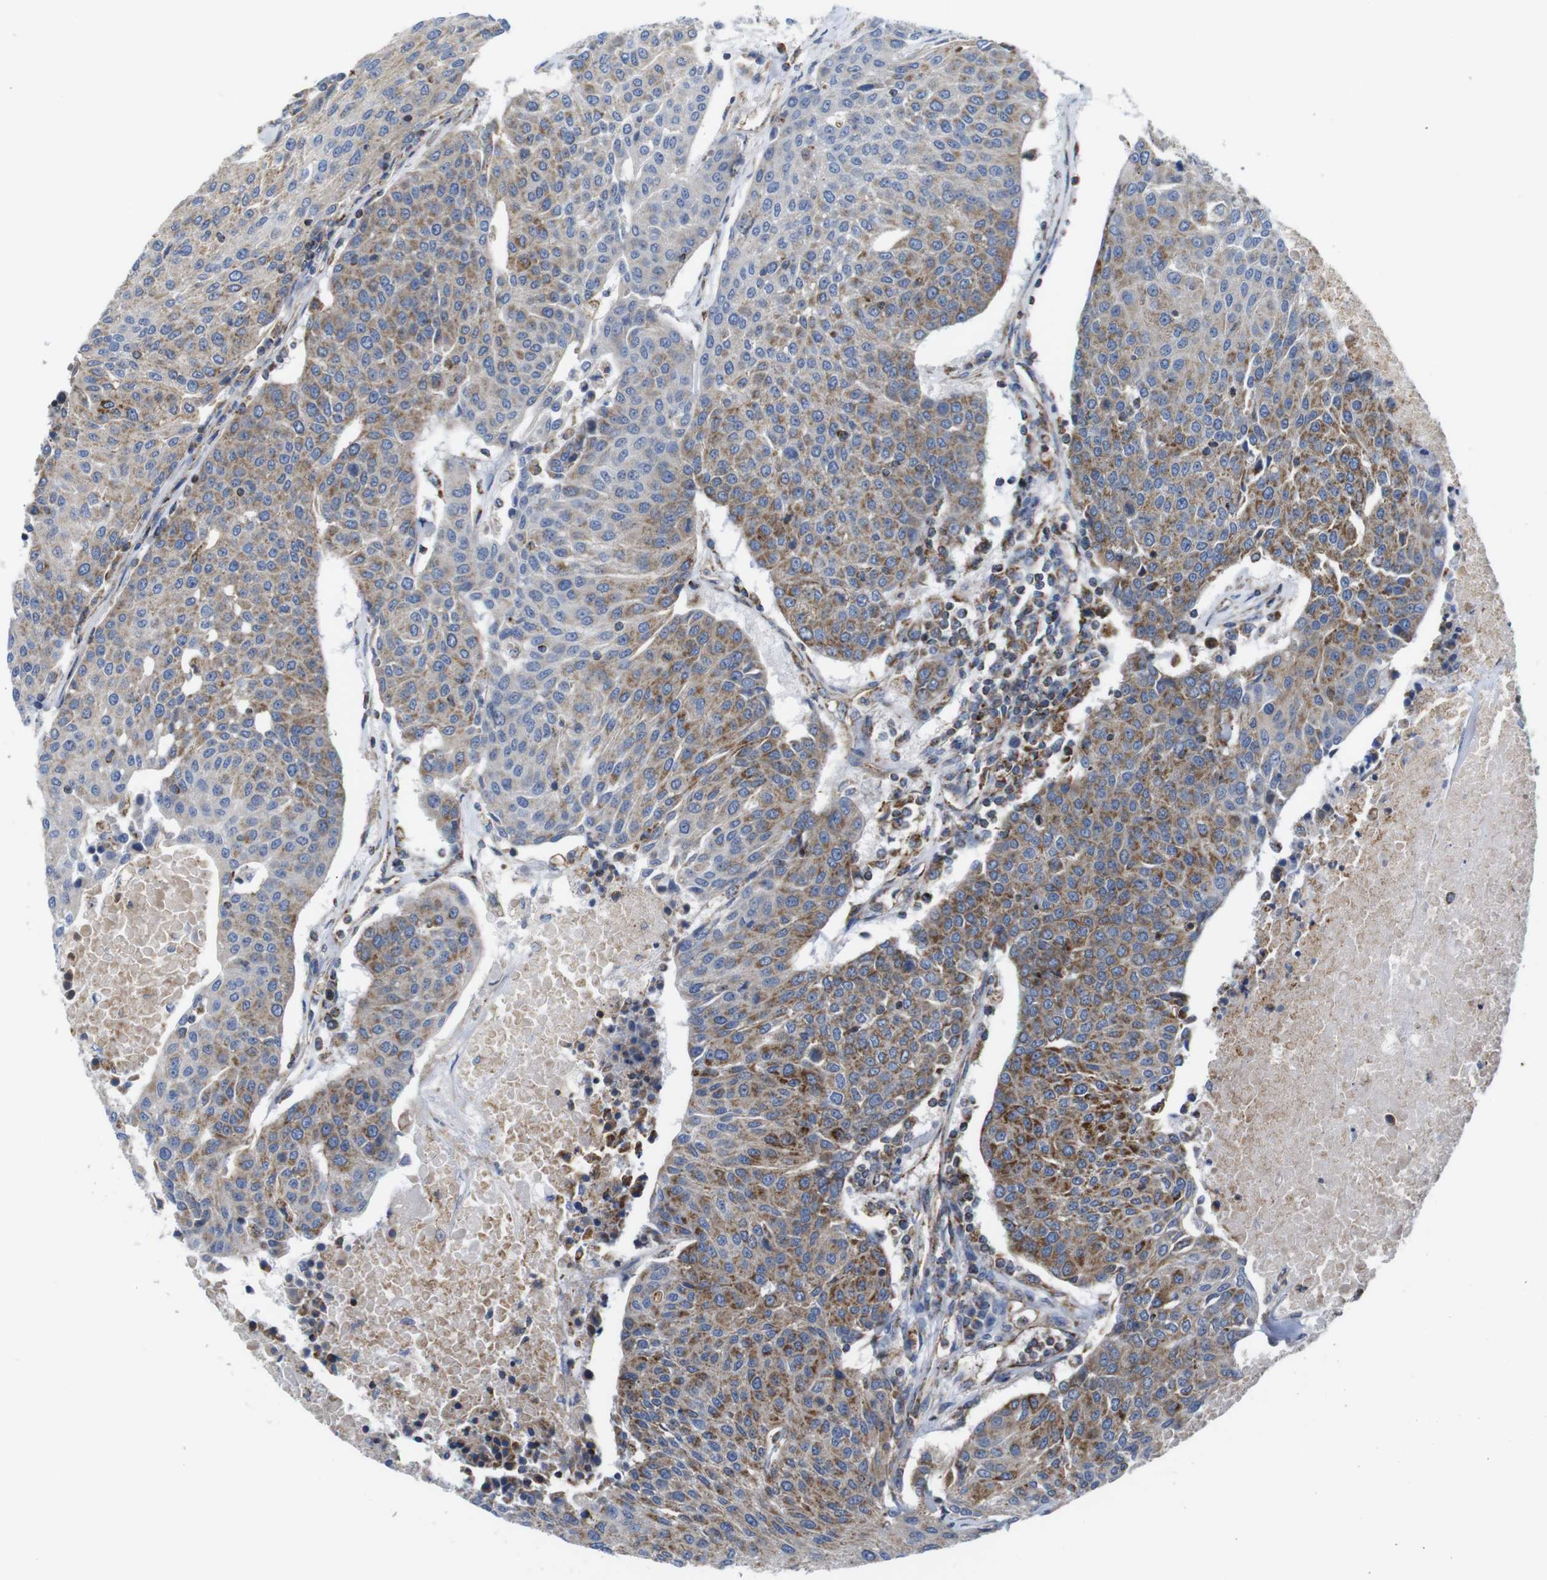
{"staining": {"intensity": "moderate", "quantity": ">75%", "location": "cytoplasmic/membranous"}, "tissue": "urothelial cancer", "cell_type": "Tumor cells", "image_type": "cancer", "snomed": [{"axis": "morphology", "description": "Urothelial carcinoma, High grade"}, {"axis": "topography", "description": "Urinary bladder"}], "caption": "The immunohistochemical stain shows moderate cytoplasmic/membranous expression in tumor cells of high-grade urothelial carcinoma tissue.", "gene": "PDCD1LG2", "patient": {"sex": "female", "age": 85}}